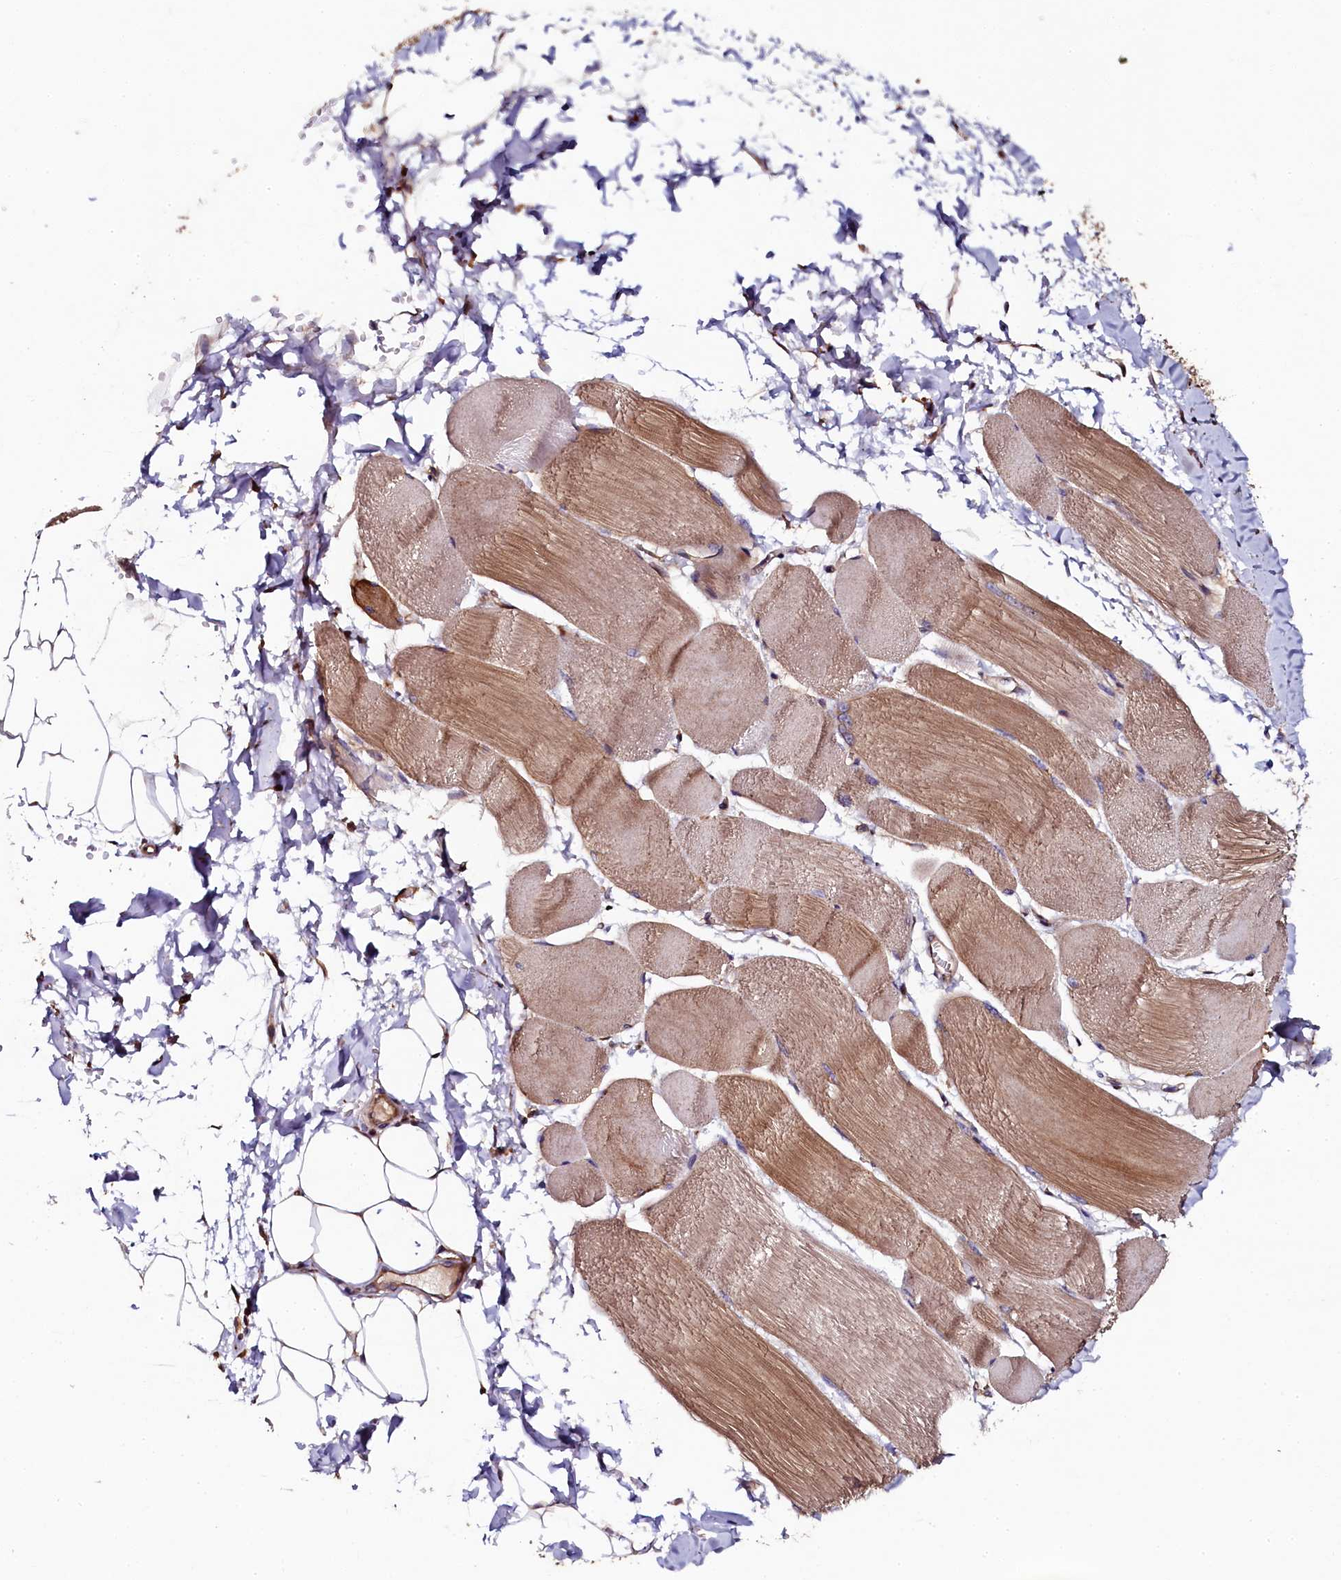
{"staining": {"intensity": "moderate", "quantity": ">75%", "location": "cytoplasmic/membranous"}, "tissue": "skeletal muscle", "cell_type": "Myocytes", "image_type": "normal", "snomed": [{"axis": "morphology", "description": "Normal tissue, NOS"}, {"axis": "morphology", "description": "Basal cell carcinoma"}, {"axis": "topography", "description": "Skeletal muscle"}], "caption": "This micrograph reveals immunohistochemistry (IHC) staining of benign skeletal muscle, with medium moderate cytoplasmic/membranous staining in approximately >75% of myocytes.", "gene": "APPL2", "patient": {"sex": "female", "age": 64}}